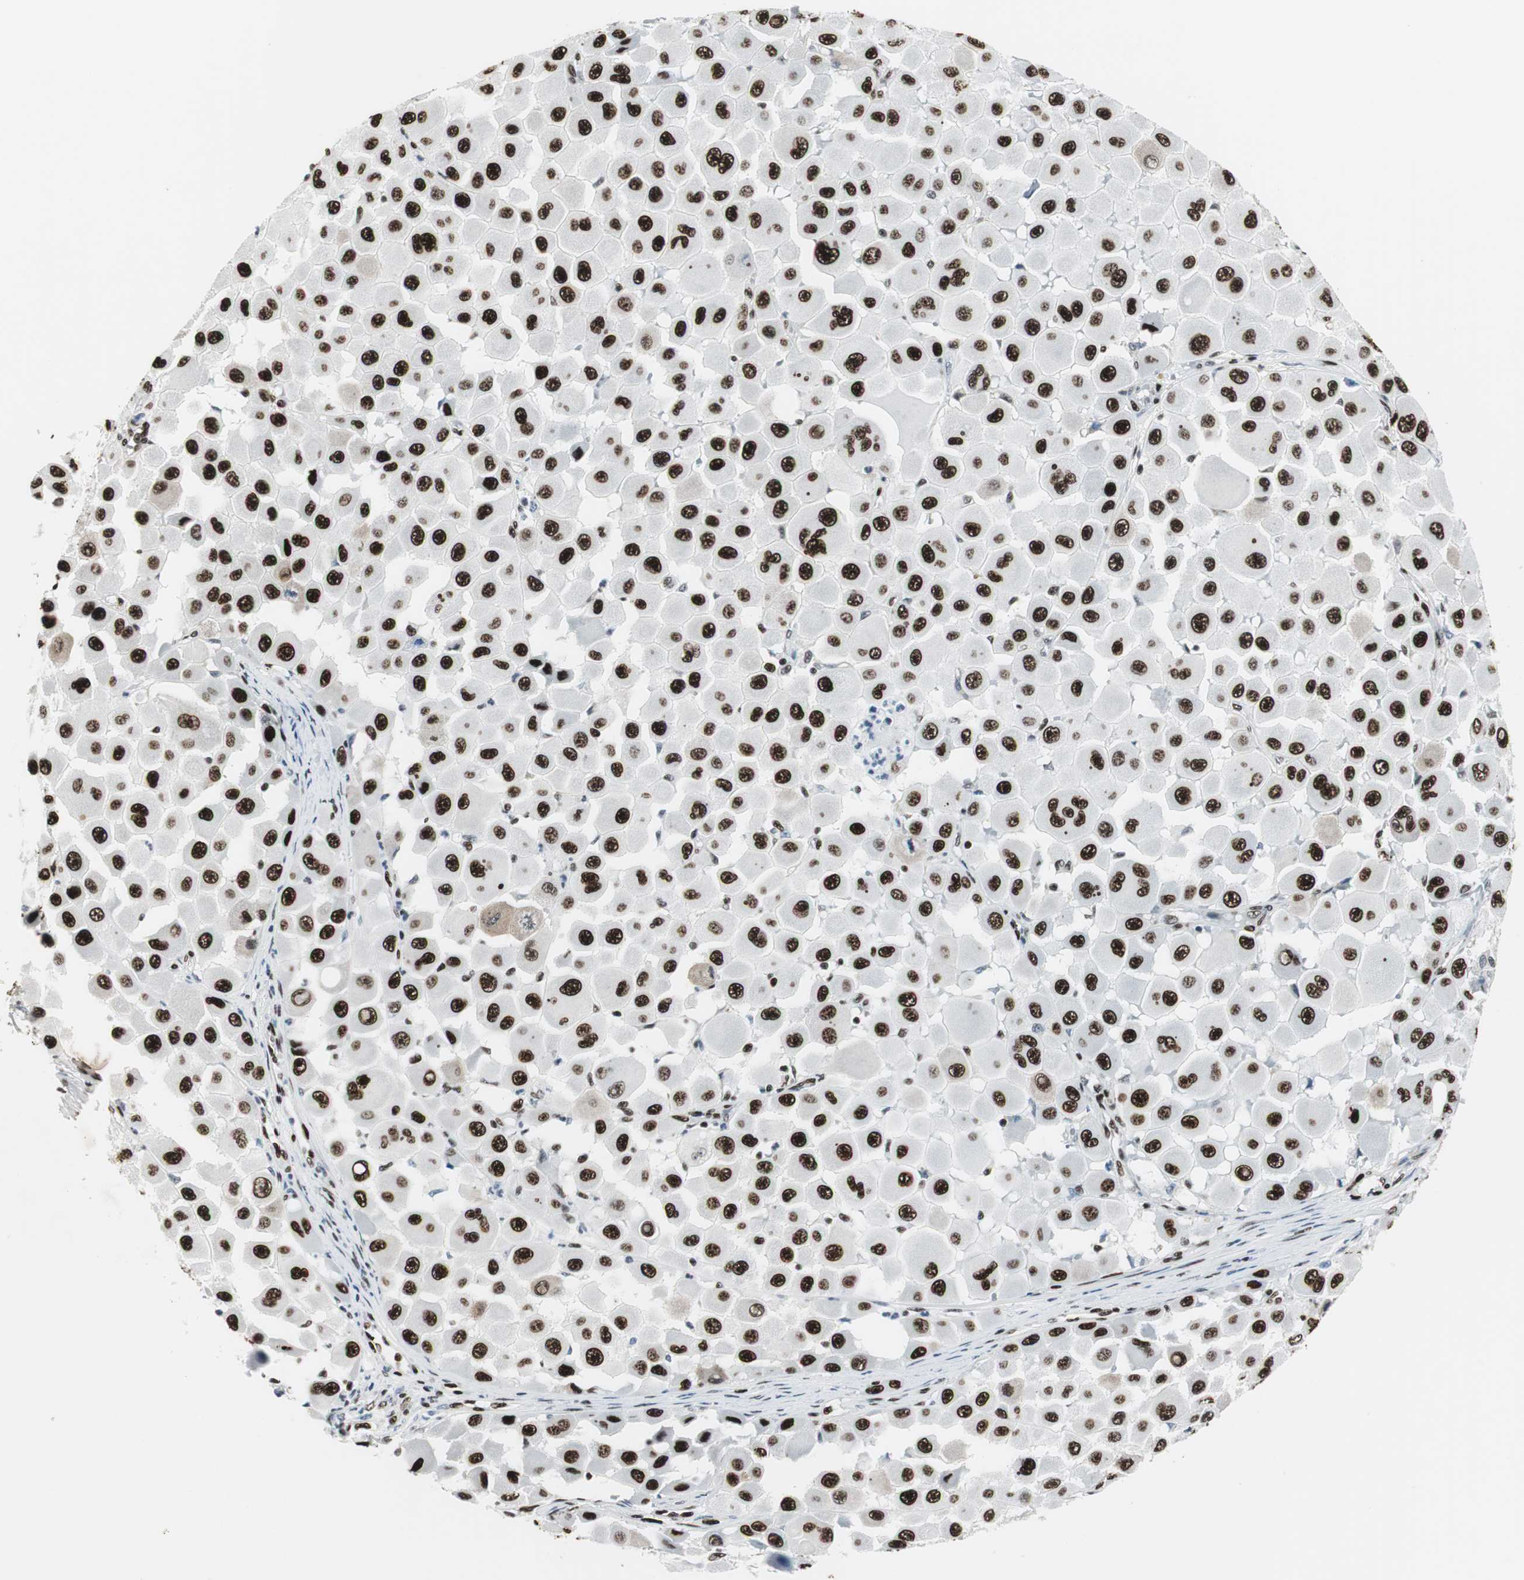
{"staining": {"intensity": "strong", "quantity": ">75%", "location": "nuclear"}, "tissue": "melanoma", "cell_type": "Tumor cells", "image_type": "cancer", "snomed": [{"axis": "morphology", "description": "Malignant melanoma, NOS"}, {"axis": "topography", "description": "Skin"}], "caption": "High-power microscopy captured an immunohistochemistry (IHC) image of melanoma, revealing strong nuclear positivity in about >75% of tumor cells.", "gene": "MEF2D", "patient": {"sex": "female", "age": 81}}